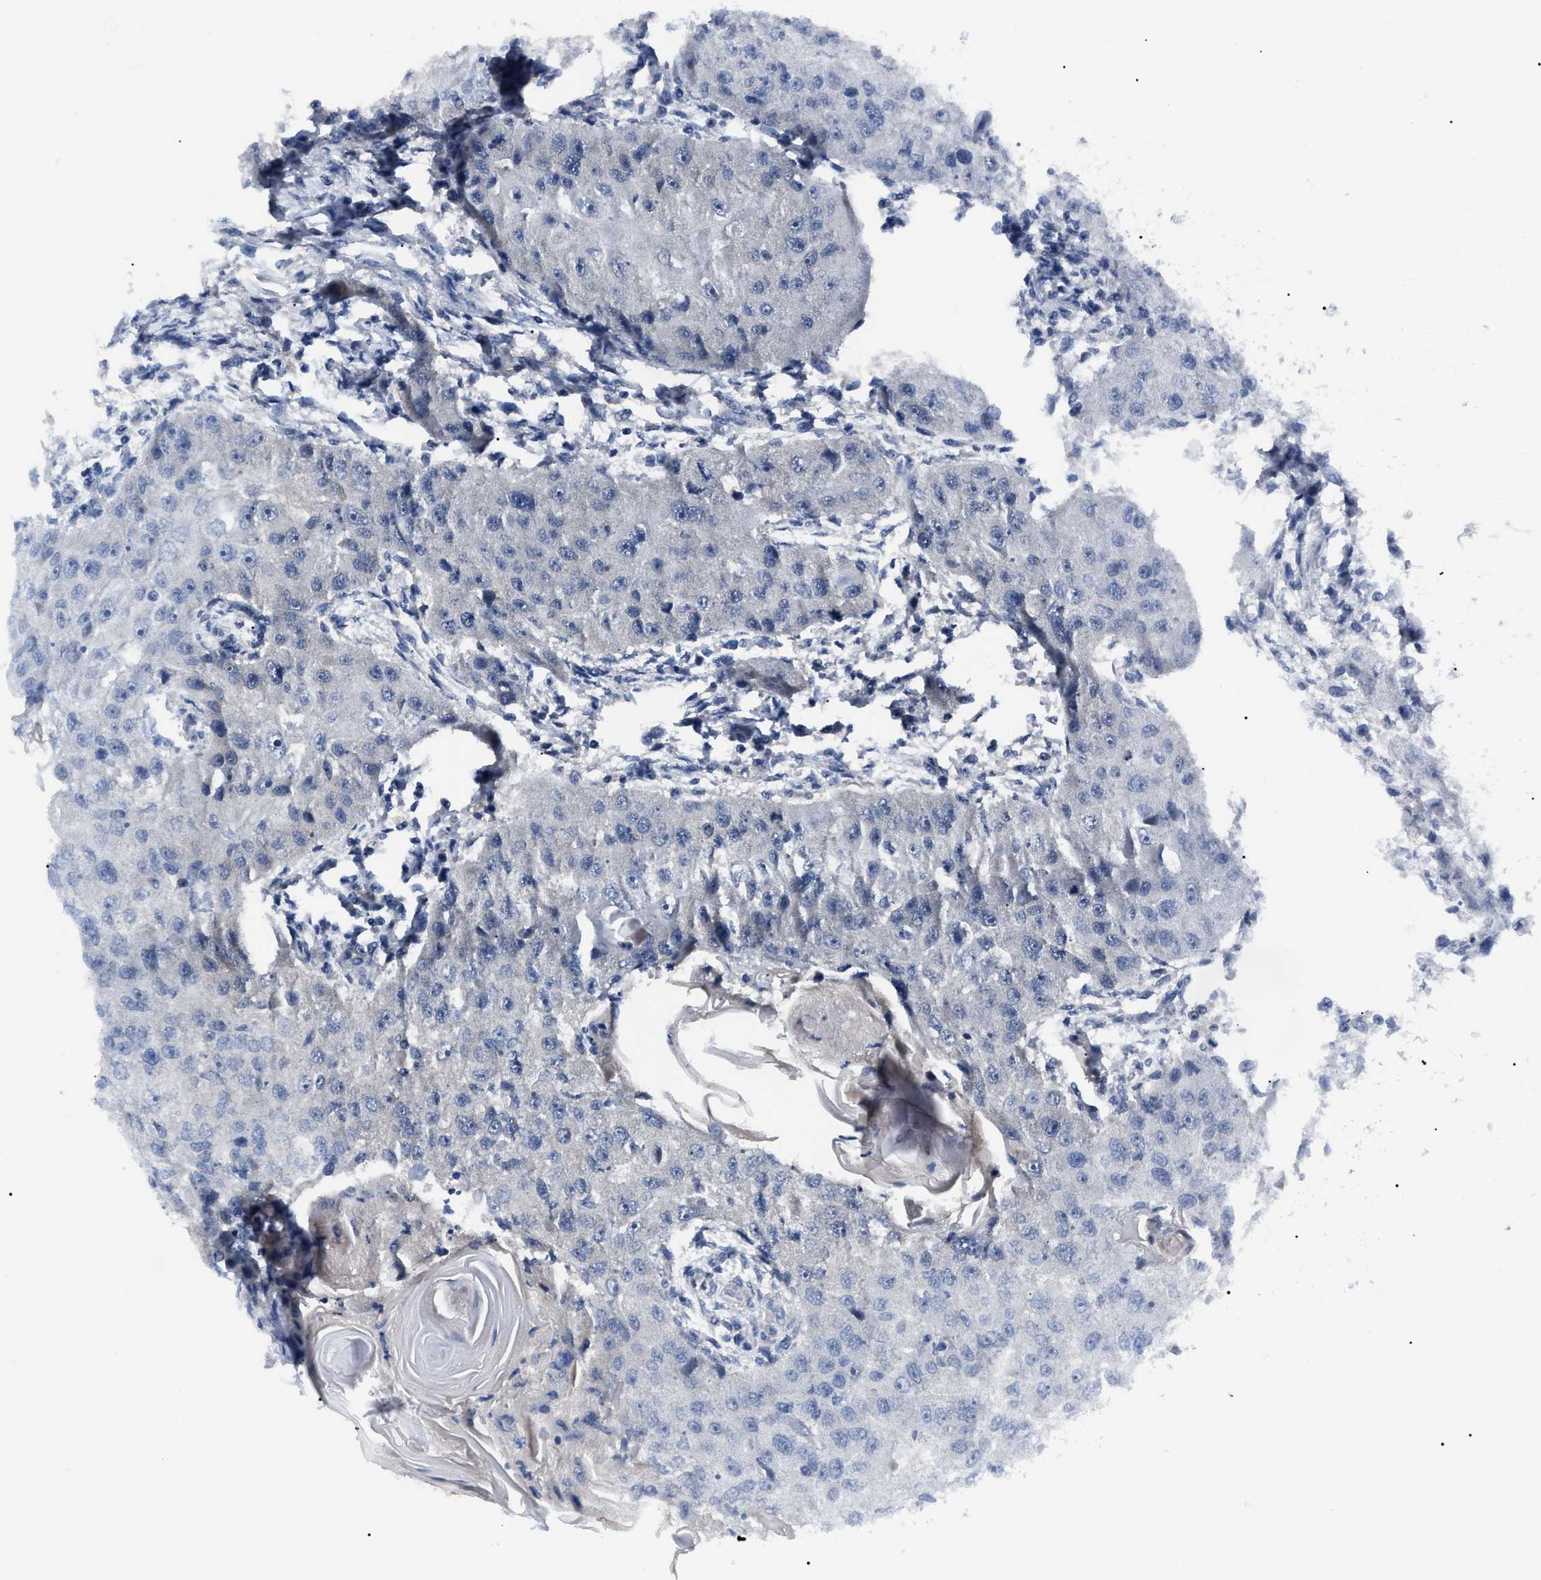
{"staining": {"intensity": "negative", "quantity": "none", "location": "none"}, "tissue": "head and neck cancer", "cell_type": "Tumor cells", "image_type": "cancer", "snomed": [{"axis": "morphology", "description": "Normal tissue, NOS"}, {"axis": "morphology", "description": "Squamous cell carcinoma, NOS"}, {"axis": "topography", "description": "Skeletal muscle"}, {"axis": "topography", "description": "Head-Neck"}], "caption": "Immunohistochemical staining of head and neck cancer (squamous cell carcinoma) displays no significant expression in tumor cells.", "gene": "LRWD1", "patient": {"sex": "male", "age": 51}}